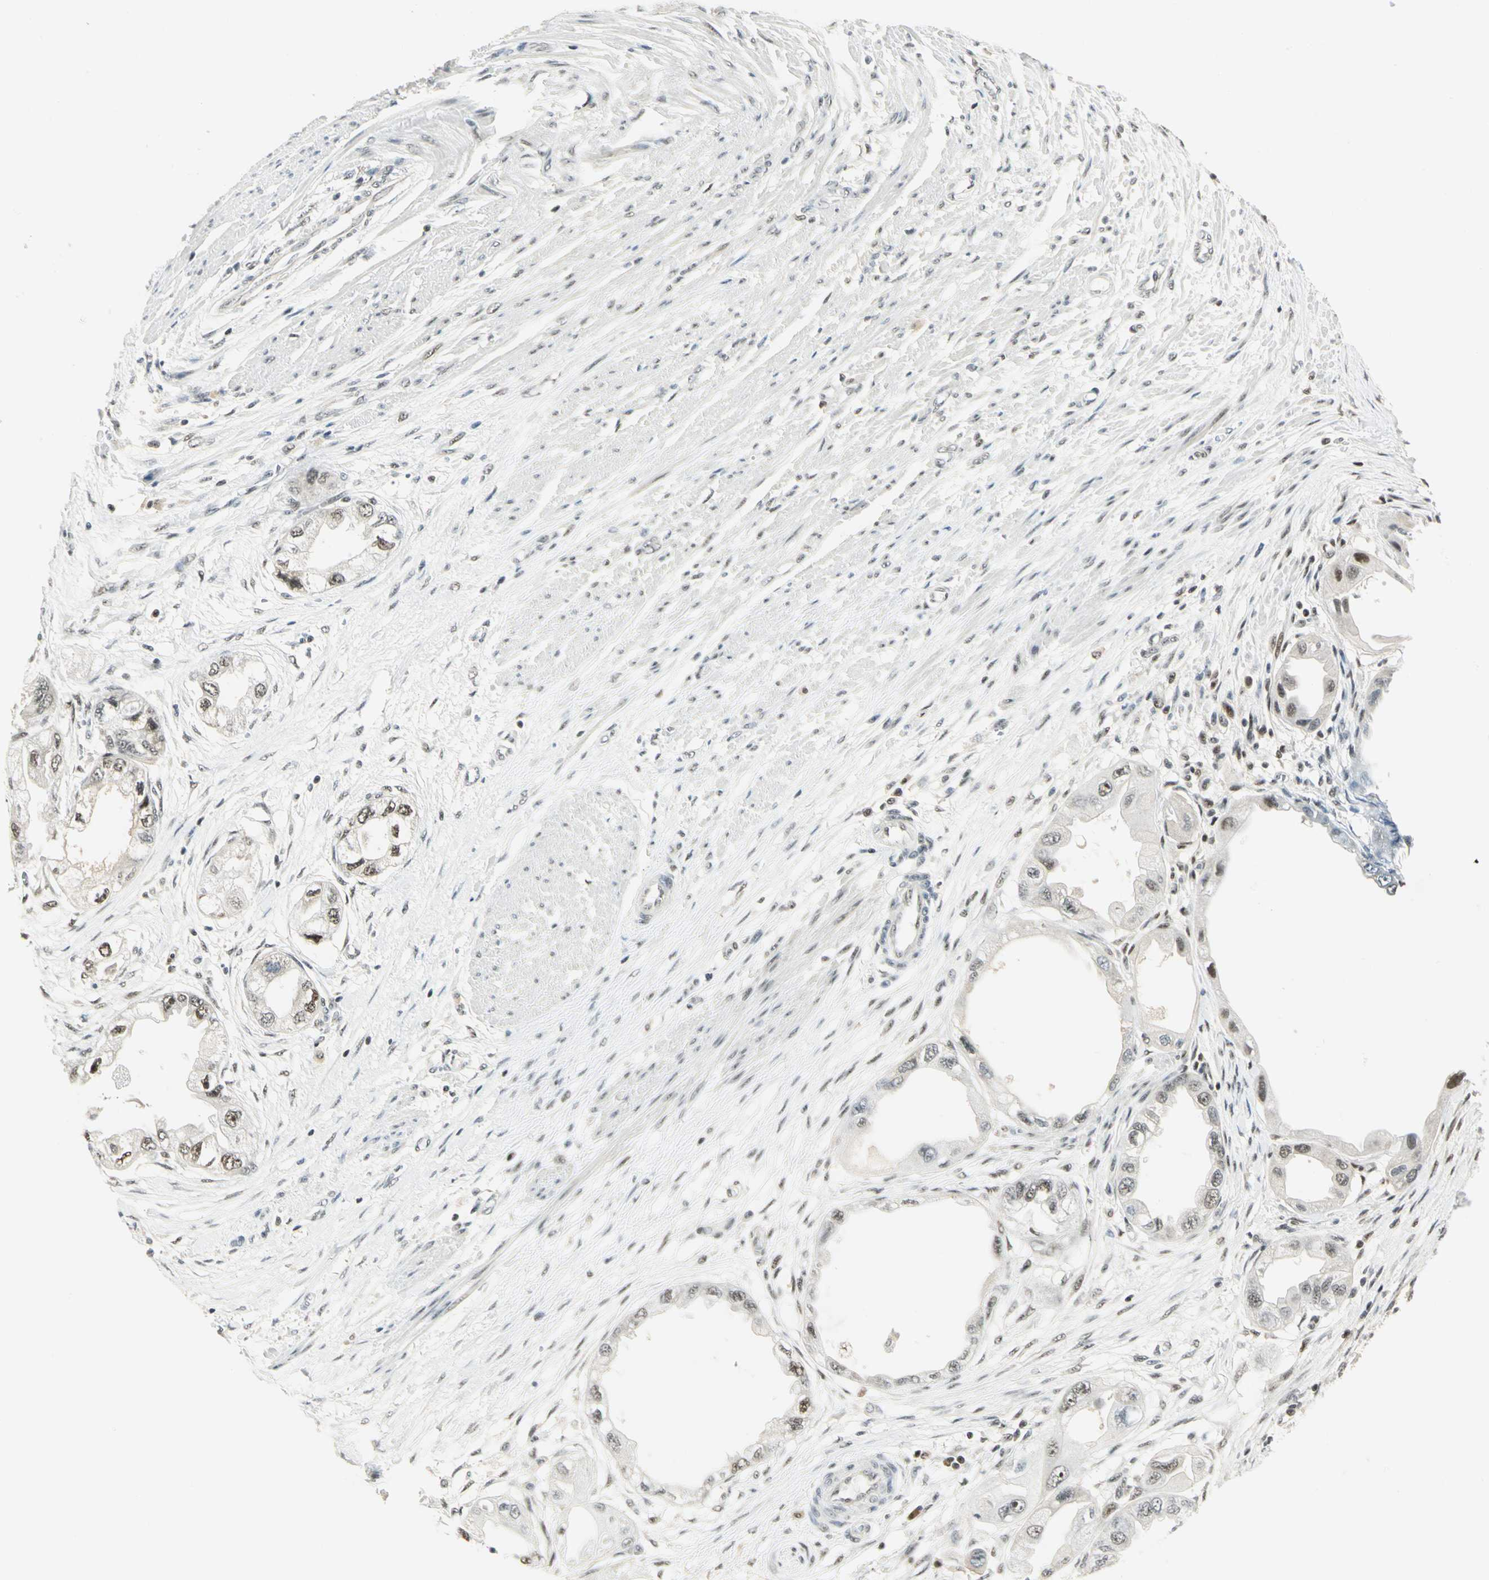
{"staining": {"intensity": "weak", "quantity": "25%-75%", "location": "nuclear"}, "tissue": "endometrial cancer", "cell_type": "Tumor cells", "image_type": "cancer", "snomed": [{"axis": "morphology", "description": "Adenocarcinoma, NOS"}, {"axis": "topography", "description": "Endometrium"}], "caption": "Tumor cells show low levels of weak nuclear expression in about 25%-75% of cells in endometrial cancer (adenocarcinoma).", "gene": "CCNT1", "patient": {"sex": "female", "age": 67}}